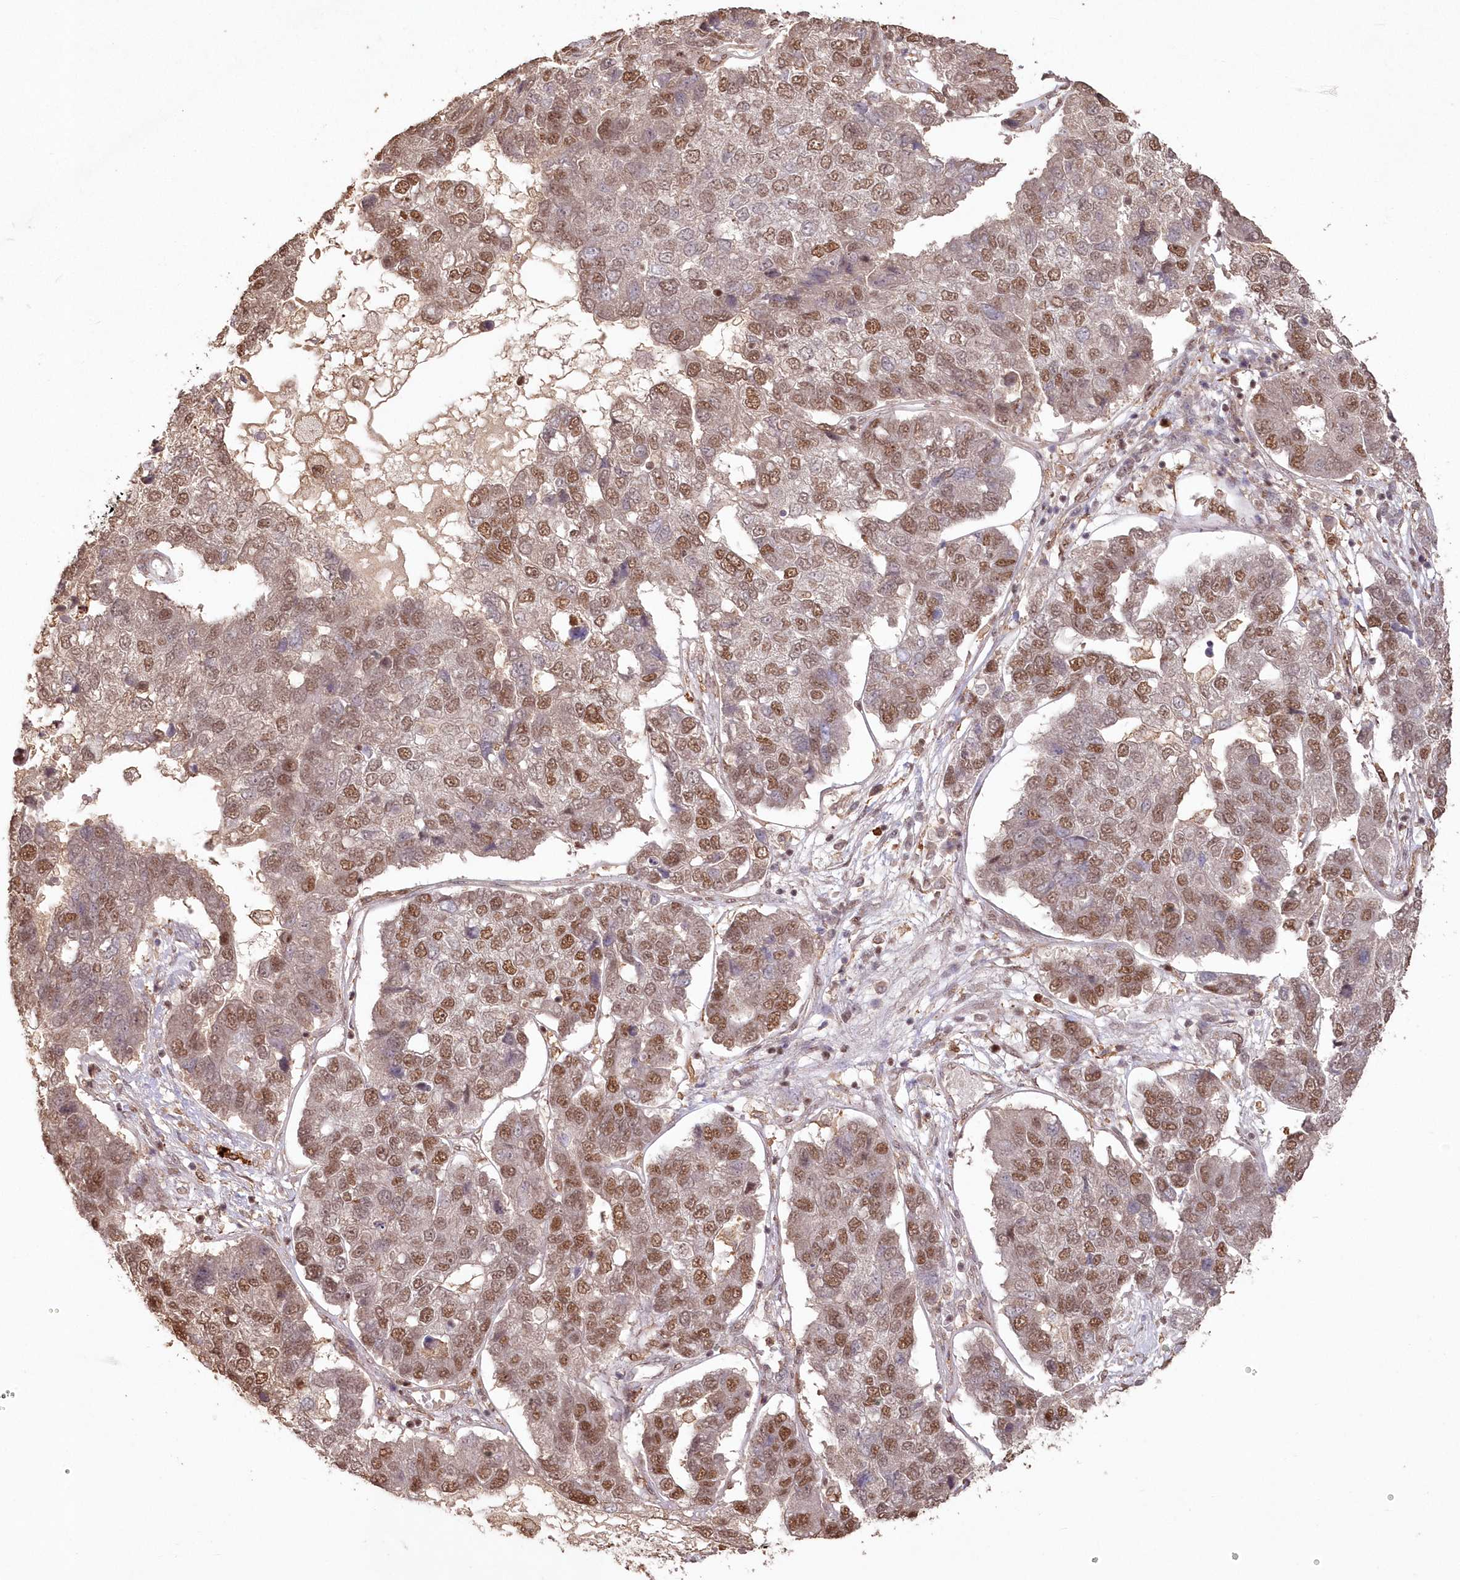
{"staining": {"intensity": "moderate", "quantity": ">75%", "location": "nuclear"}, "tissue": "pancreatic cancer", "cell_type": "Tumor cells", "image_type": "cancer", "snomed": [{"axis": "morphology", "description": "Adenocarcinoma, NOS"}, {"axis": "topography", "description": "Pancreas"}], "caption": "Protein staining by IHC reveals moderate nuclear expression in about >75% of tumor cells in pancreatic cancer. (Stains: DAB in brown, nuclei in blue, Microscopy: brightfield microscopy at high magnification).", "gene": "PDS5A", "patient": {"sex": "female", "age": 61}}